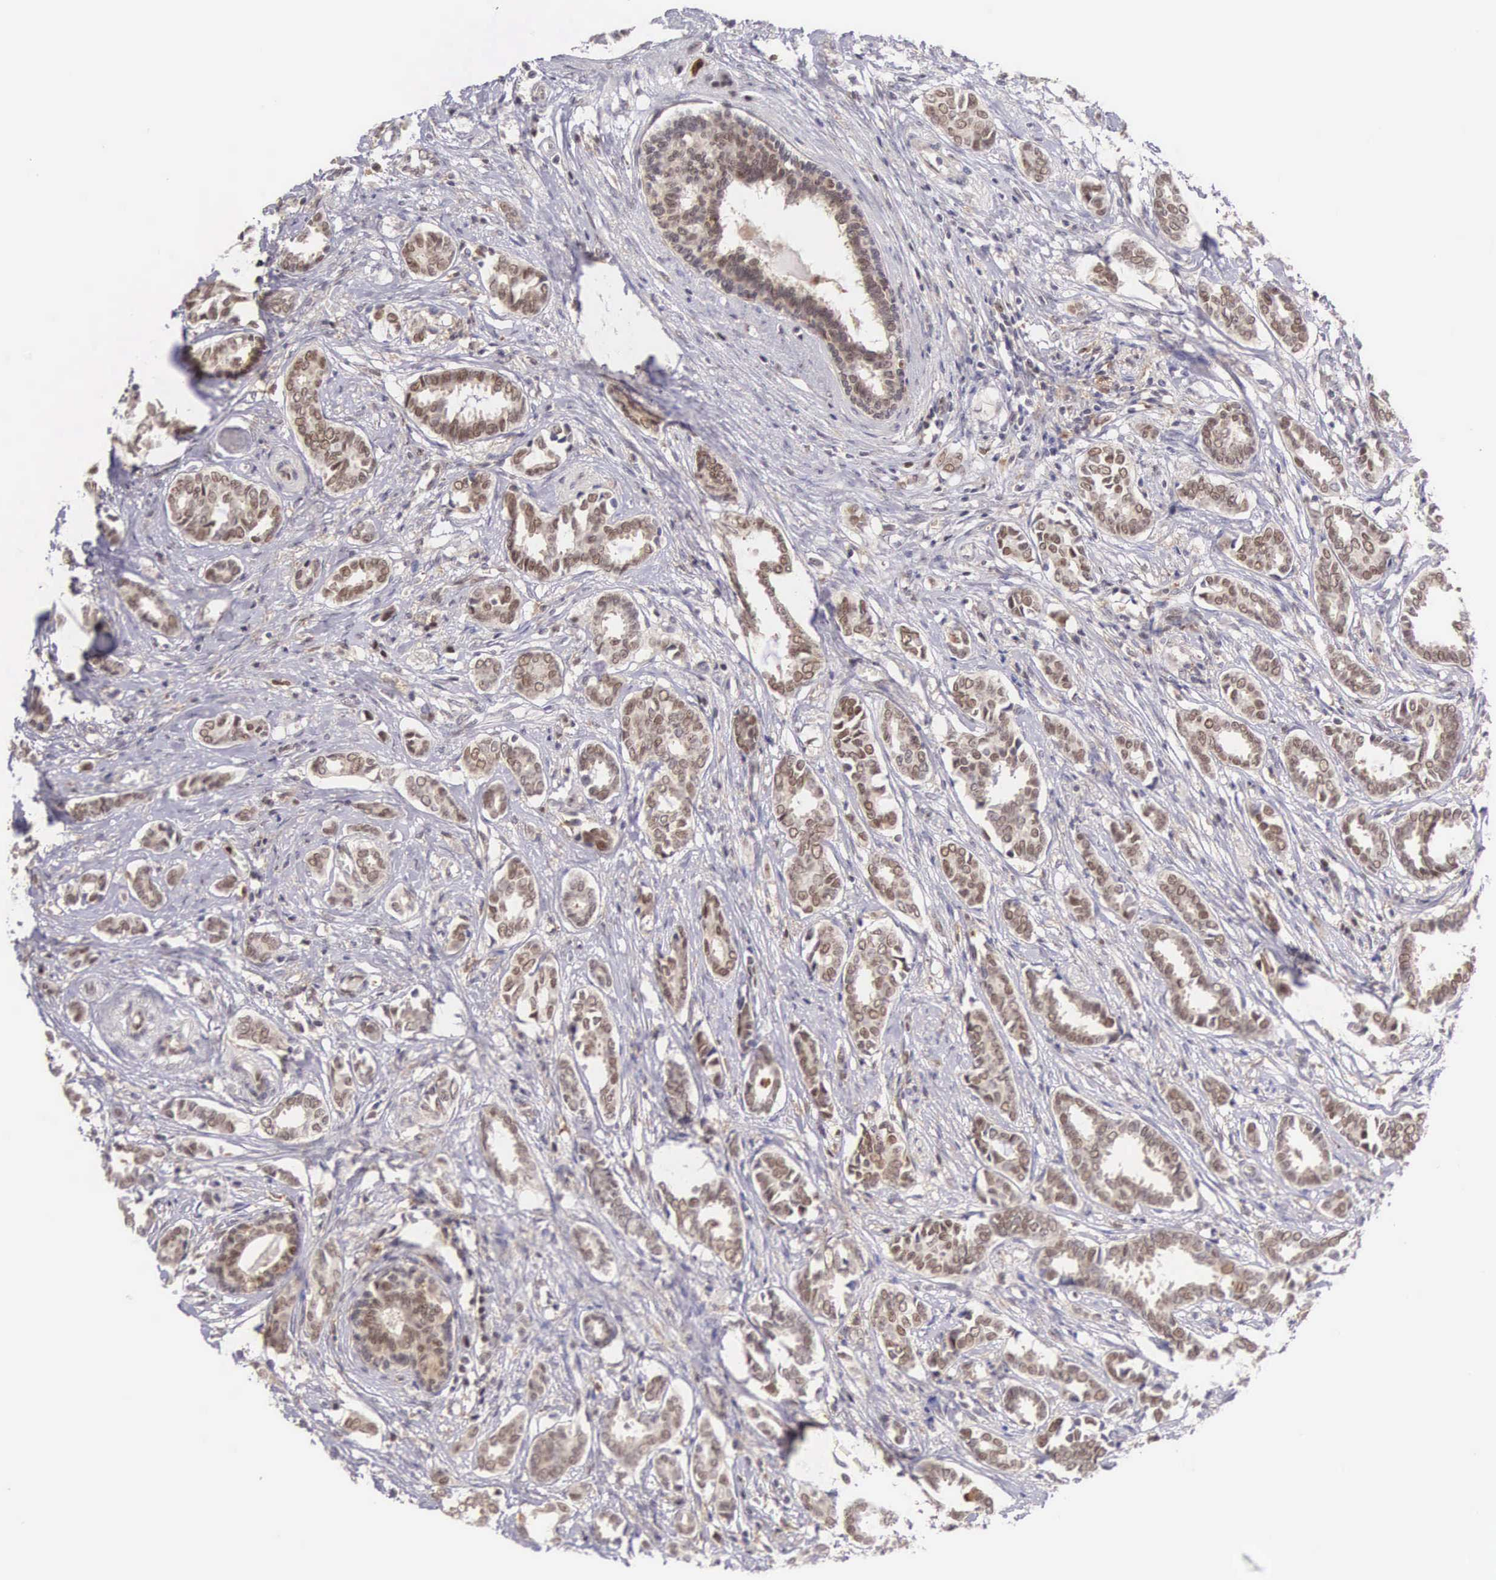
{"staining": {"intensity": "moderate", "quantity": "25%-75%", "location": "cytoplasmic/membranous,nuclear"}, "tissue": "breast cancer", "cell_type": "Tumor cells", "image_type": "cancer", "snomed": [{"axis": "morphology", "description": "Duct carcinoma"}, {"axis": "topography", "description": "Breast"}], "caption": "A brown stain labels moderate cytoplasmic/membranous and nuclear positivity of a protein in human breast cancer (intraductal carcinoma) tumor cells.", "gene": "GRK3", "patient": {"sex": "female", "age": 50}}